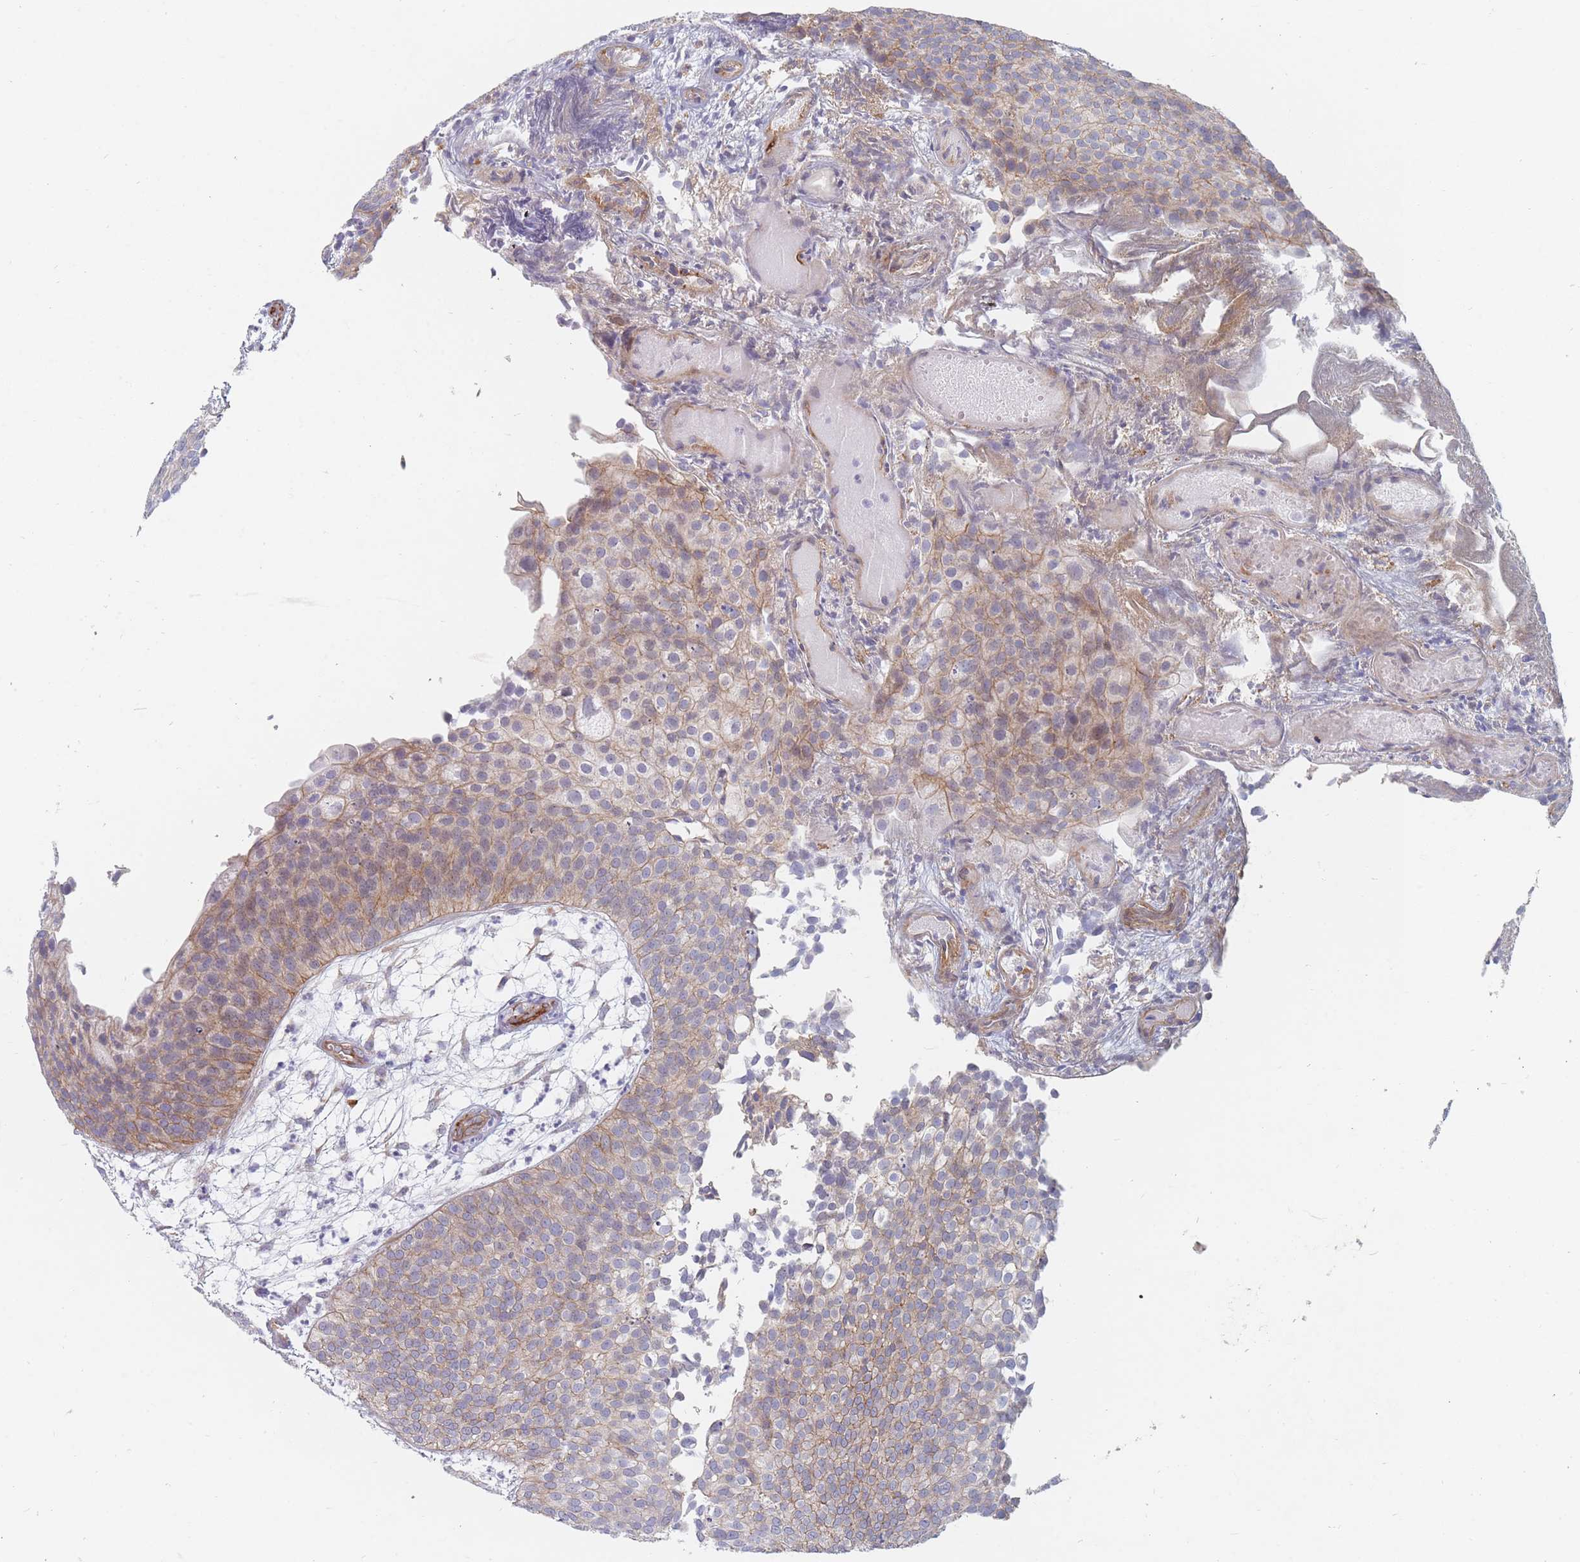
{"staining": {"intensity": "weak", "quantity": ">75%", "location": "cytoplasmic/membranous"}, "tissue": "urothelial cancer", "cell_type": "Tumor cells", "image_type": "cancer", "snomed": [{"axis": "morphology", "description": "Urothelial carcinoma, Low grade"}, {"axis": "topography", "description": "Urinary bladder"}], "caption": "Urothelial carcinoma (low-grade) stained with immunohistochemistry displays weak cytoplasmic/membranous positivity in approximately >75% of tumor cells.", "gene": "ERBIN", "patient": {"sex": "male", "age": 84}}